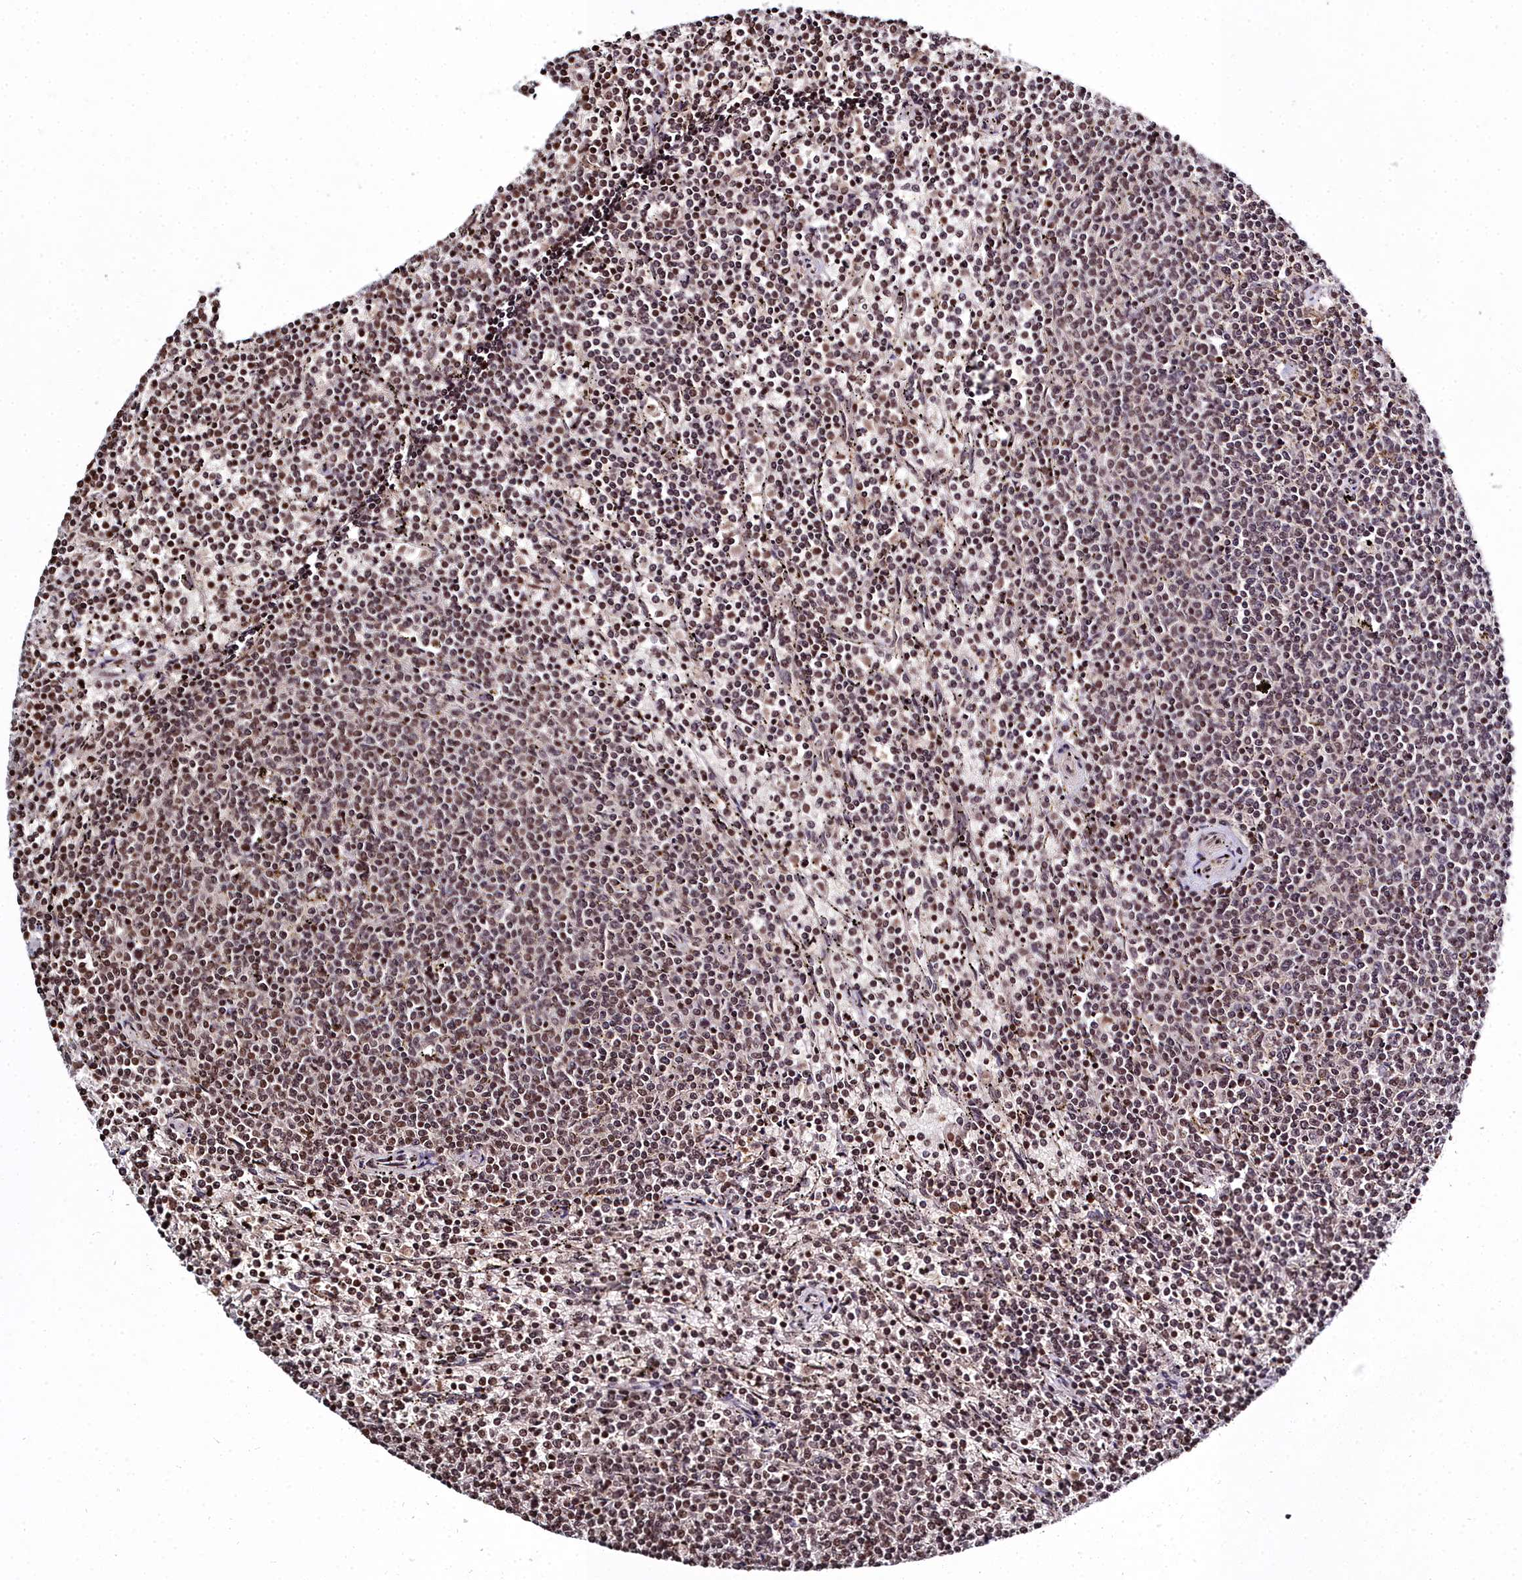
{"staining": {"intensity": "moderate", "quantity": ">75%", "location": "cytoplasmic/membranous"}, "tissue": "lymphoma", "cell_type": "Tumor cells", "image_type": "cancer", "snomed": [{"axis": "morphology", "description": "Malignant lymphoma, non-Hodgkin's type, Low grade"}, {"axis": "topography", "description": "Spleen"}], "caption": "Malignant lymphoma, non-Hodgkin's type (low-grade) was stained to show a protein in brown. There is medium levels of moderate cytoplasmic/membranous positivity in about >75% of tumor cells. The protein is shown in brown color, while the nuclei are stained blue.", "gene": "FZD4", "patient": {"sex": "female", "age": 50}}